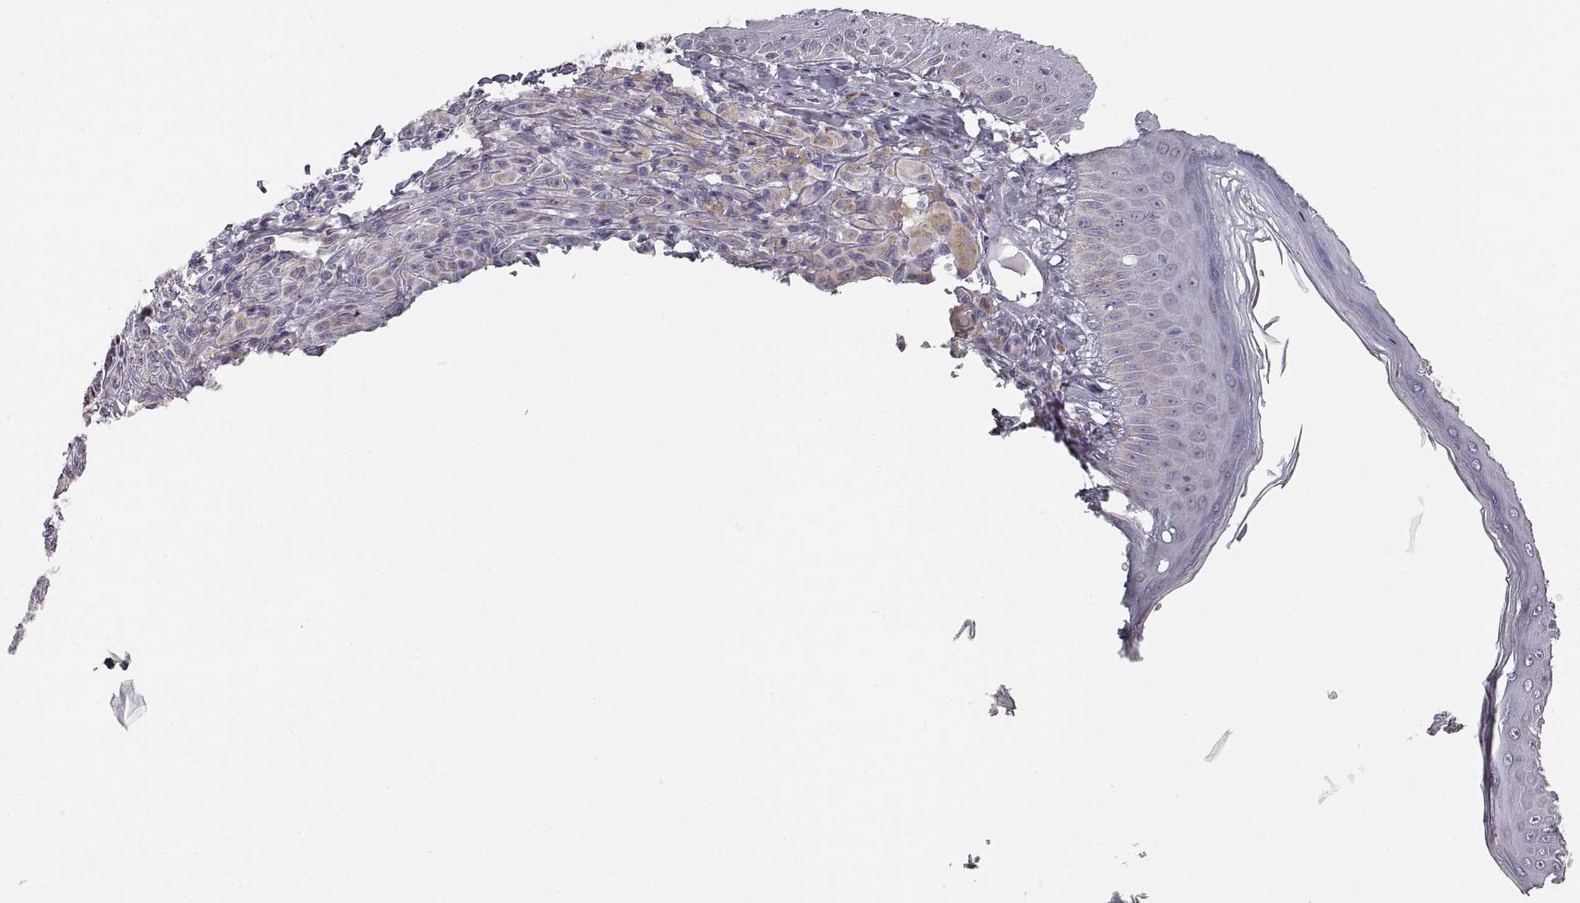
{"staining": {"intensity": "weak", "quantity": "25%-75%", "location": "cytoplasmic/membranous"}, "tissue": "melanoma", "cell_type": "Tumor cells", "image_type": "cancer", "snomed": [{"axis": "morphology", "description": "Malignant melanoma, NOS"}, {"axis": "topography", "description": "Skin"}], "caption": "A photomicrograph of human melanoma stained for a protein reveals weak cytoplasmic/membranous brown staining in tumor cells.", "gene": "RDH13", "patient": {"sex": "male", "age": 67}}